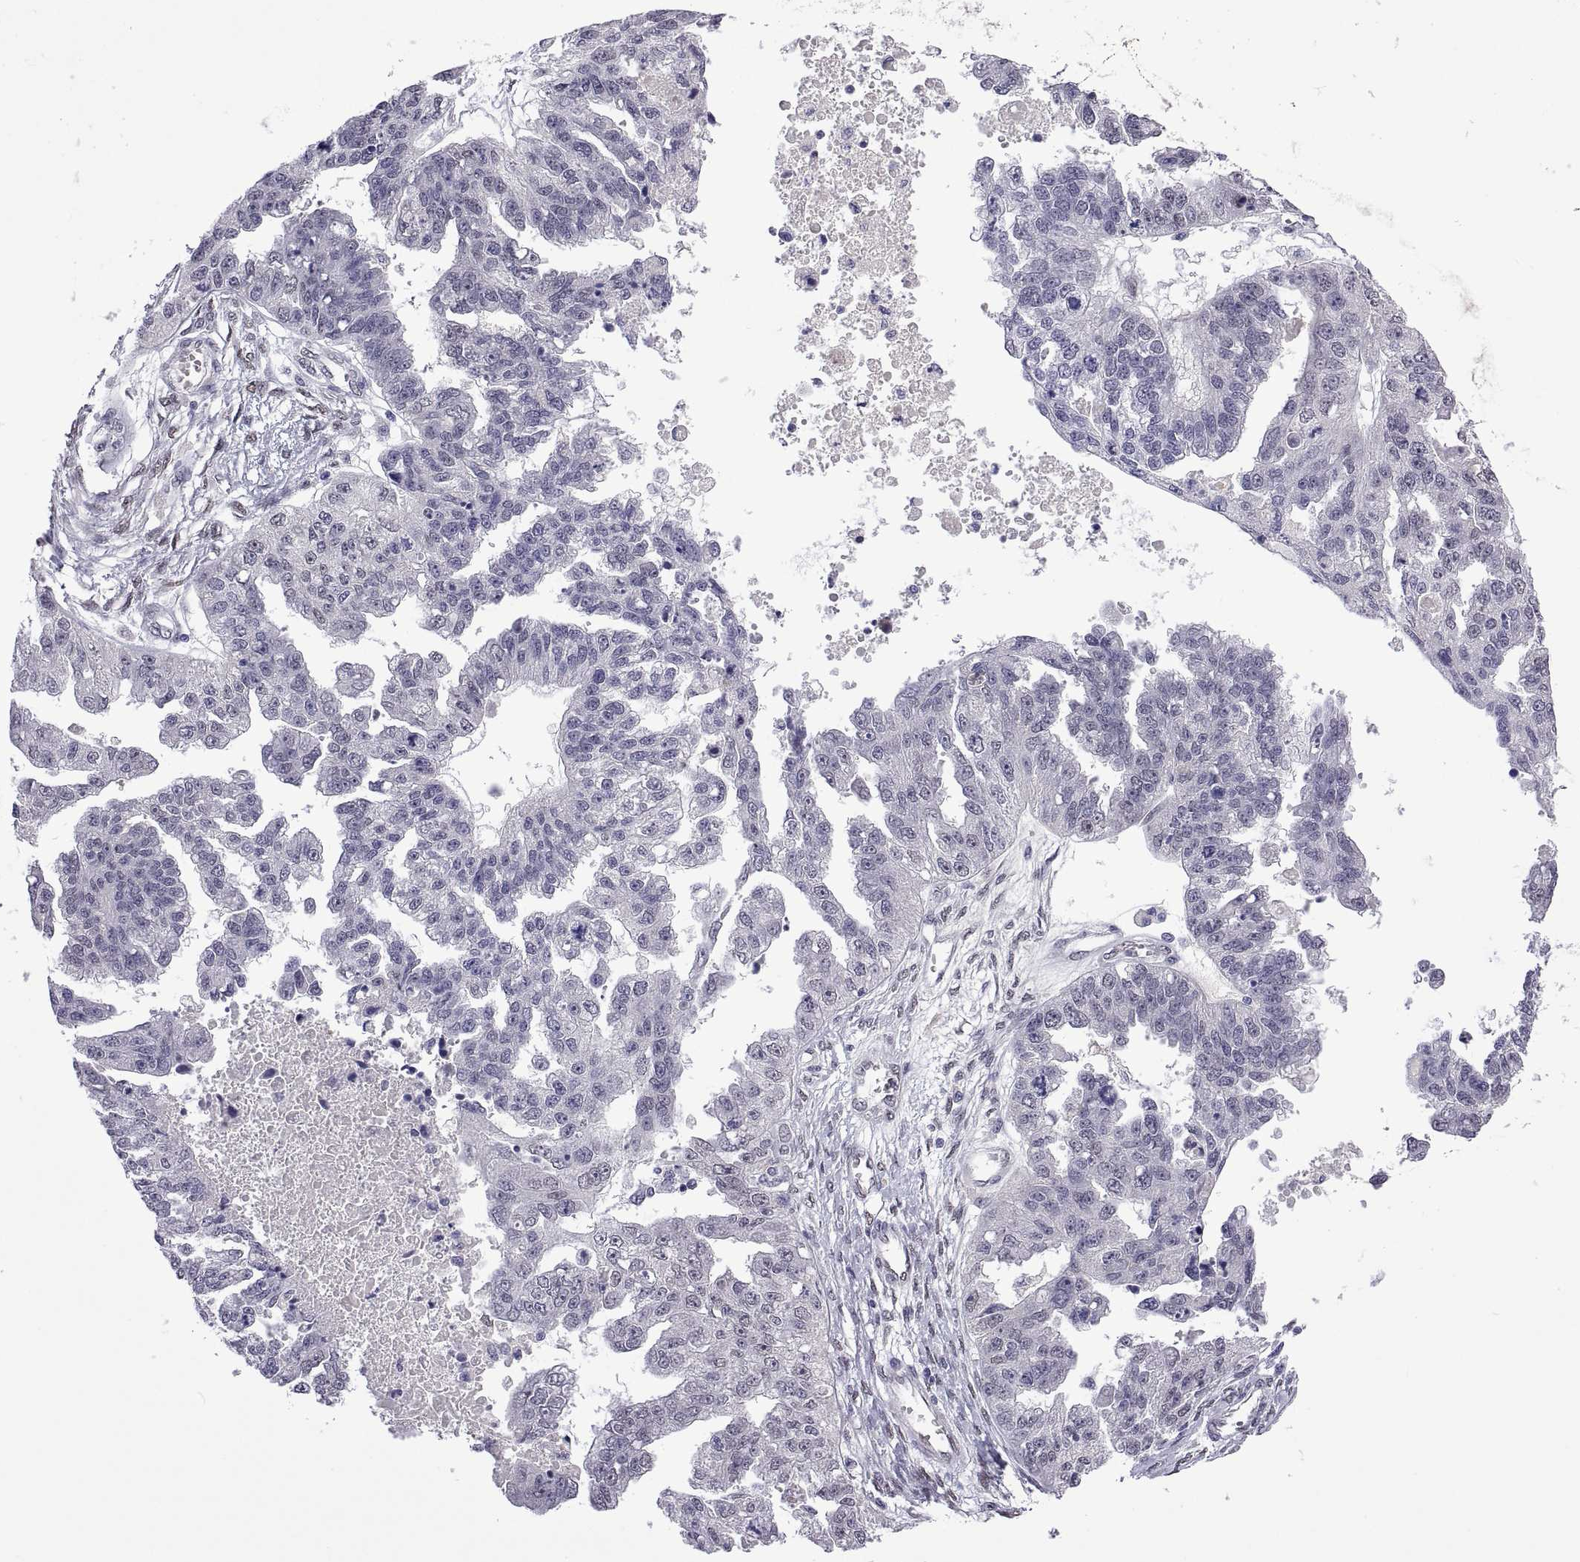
{"staining": {"intensity": "negative", "quantity": "none", "location": "none"}, "tissue": "ovarian cancer", "cell_type": "Tumor cells", "image_type": "cancer", "snomed": [{"axis": "morphology", "description": "Cystadenocarcinoma, serous, NOS"}, {"axis": "topography", "description": "Ovary"}], "caption": "Immunohistochemistry micrograph of ovarian serous cystadenocarcinoma stained for a protein (brown), which demonstrates no expression in tumor cells.", "gene": "NR4A1", "patient": {"sex": "female", "age": 58}}